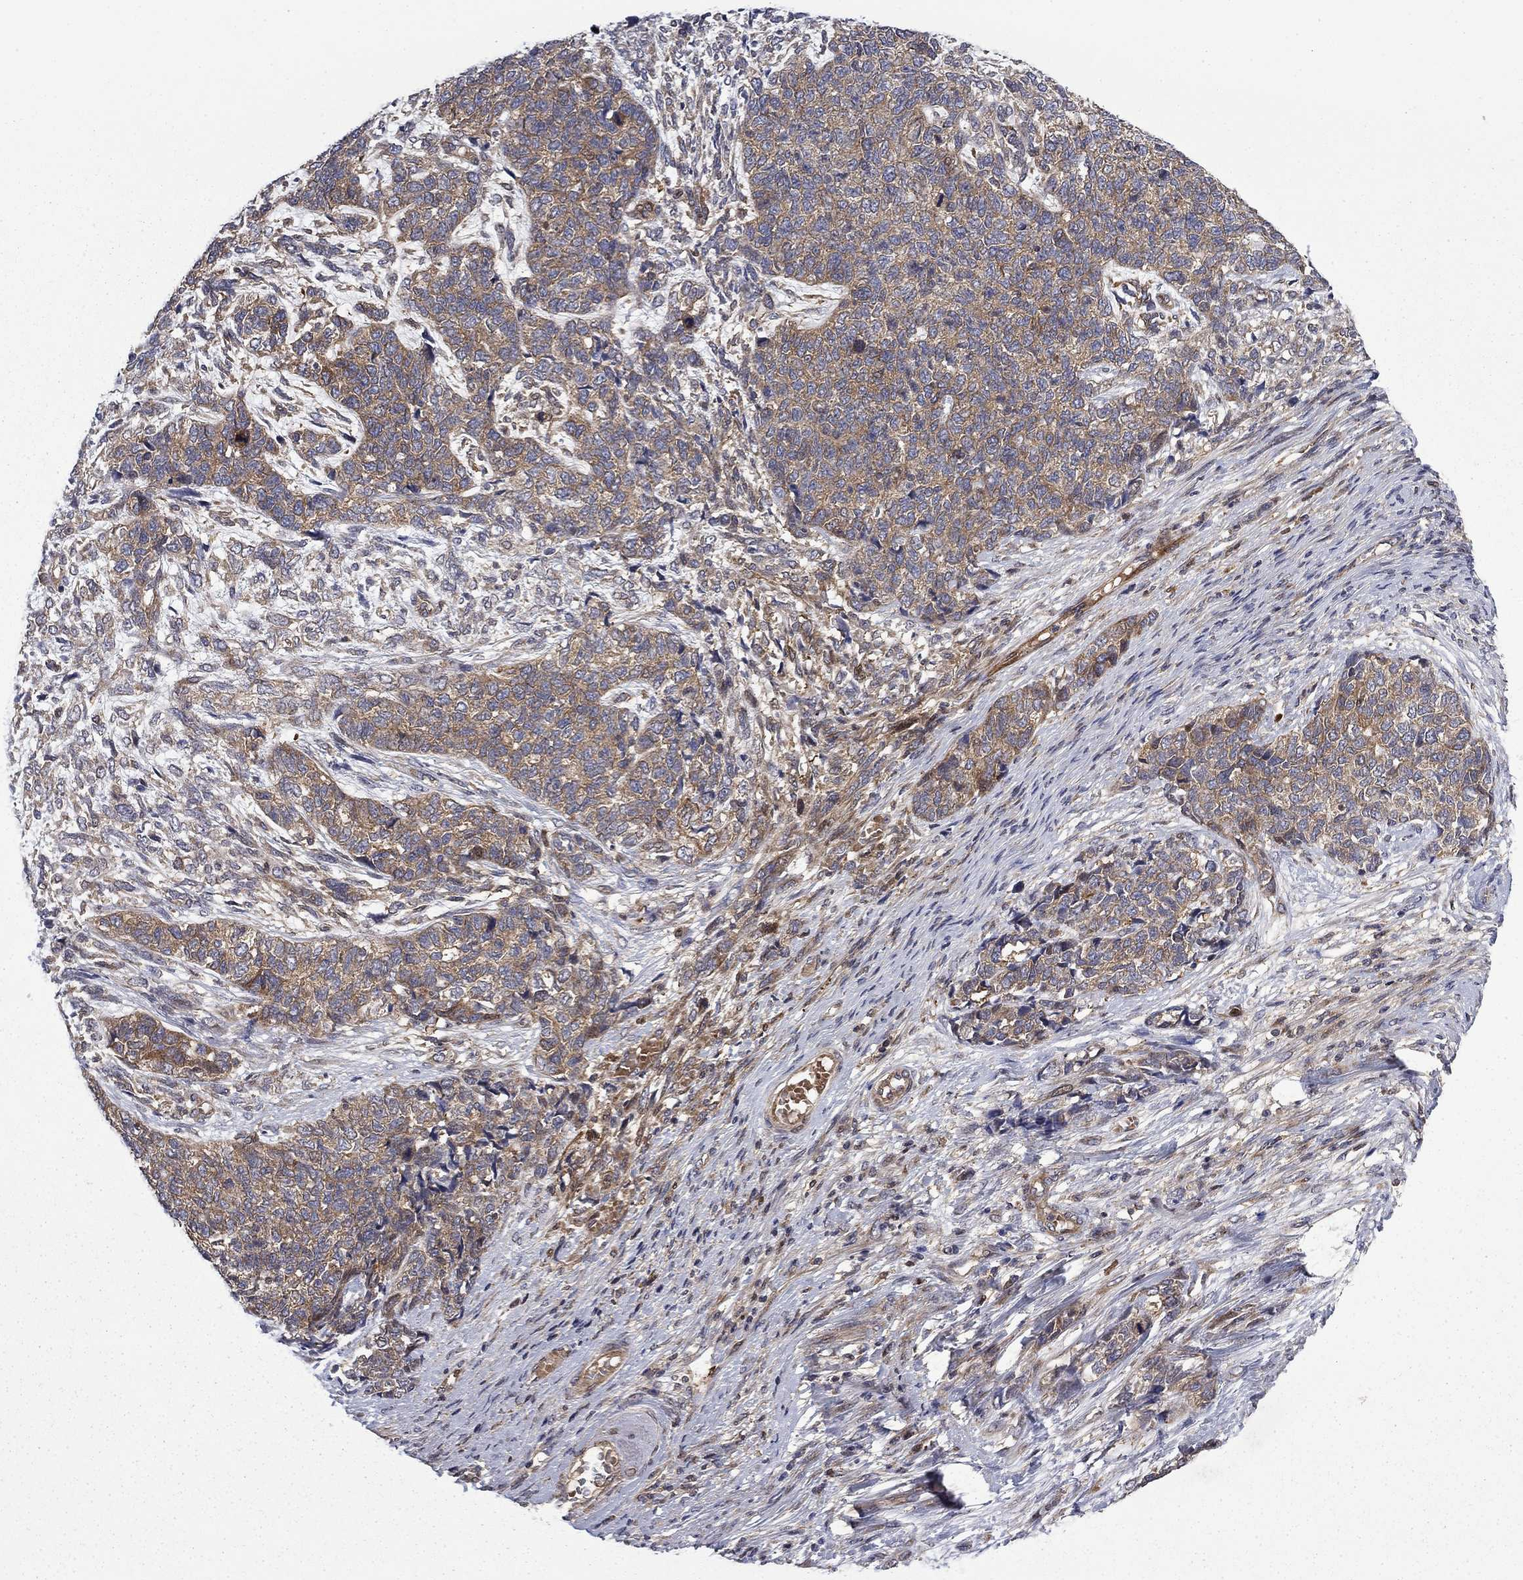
{"staining": {"intensity": "weak", "quantity": ">75%", "location": "cytoplasmic/membranous"}, "tissue": "cervical cancer", "cell_type": "Tumor cells", "image_type": "cancer", "snomed": [{"axis": "morphology", "description": "Squamous cell carcinoma, NOS"}, {"axis": "topography", "description": "Cervix"}], "caption": "Cervical cancer was stained to show a protein in brown. There is low levels of weak cytoplasmic/membranous positivity in about >75% of tumor cells.", "gene": "HDAC4", "patient": {"sex": "female", "age": 63}}